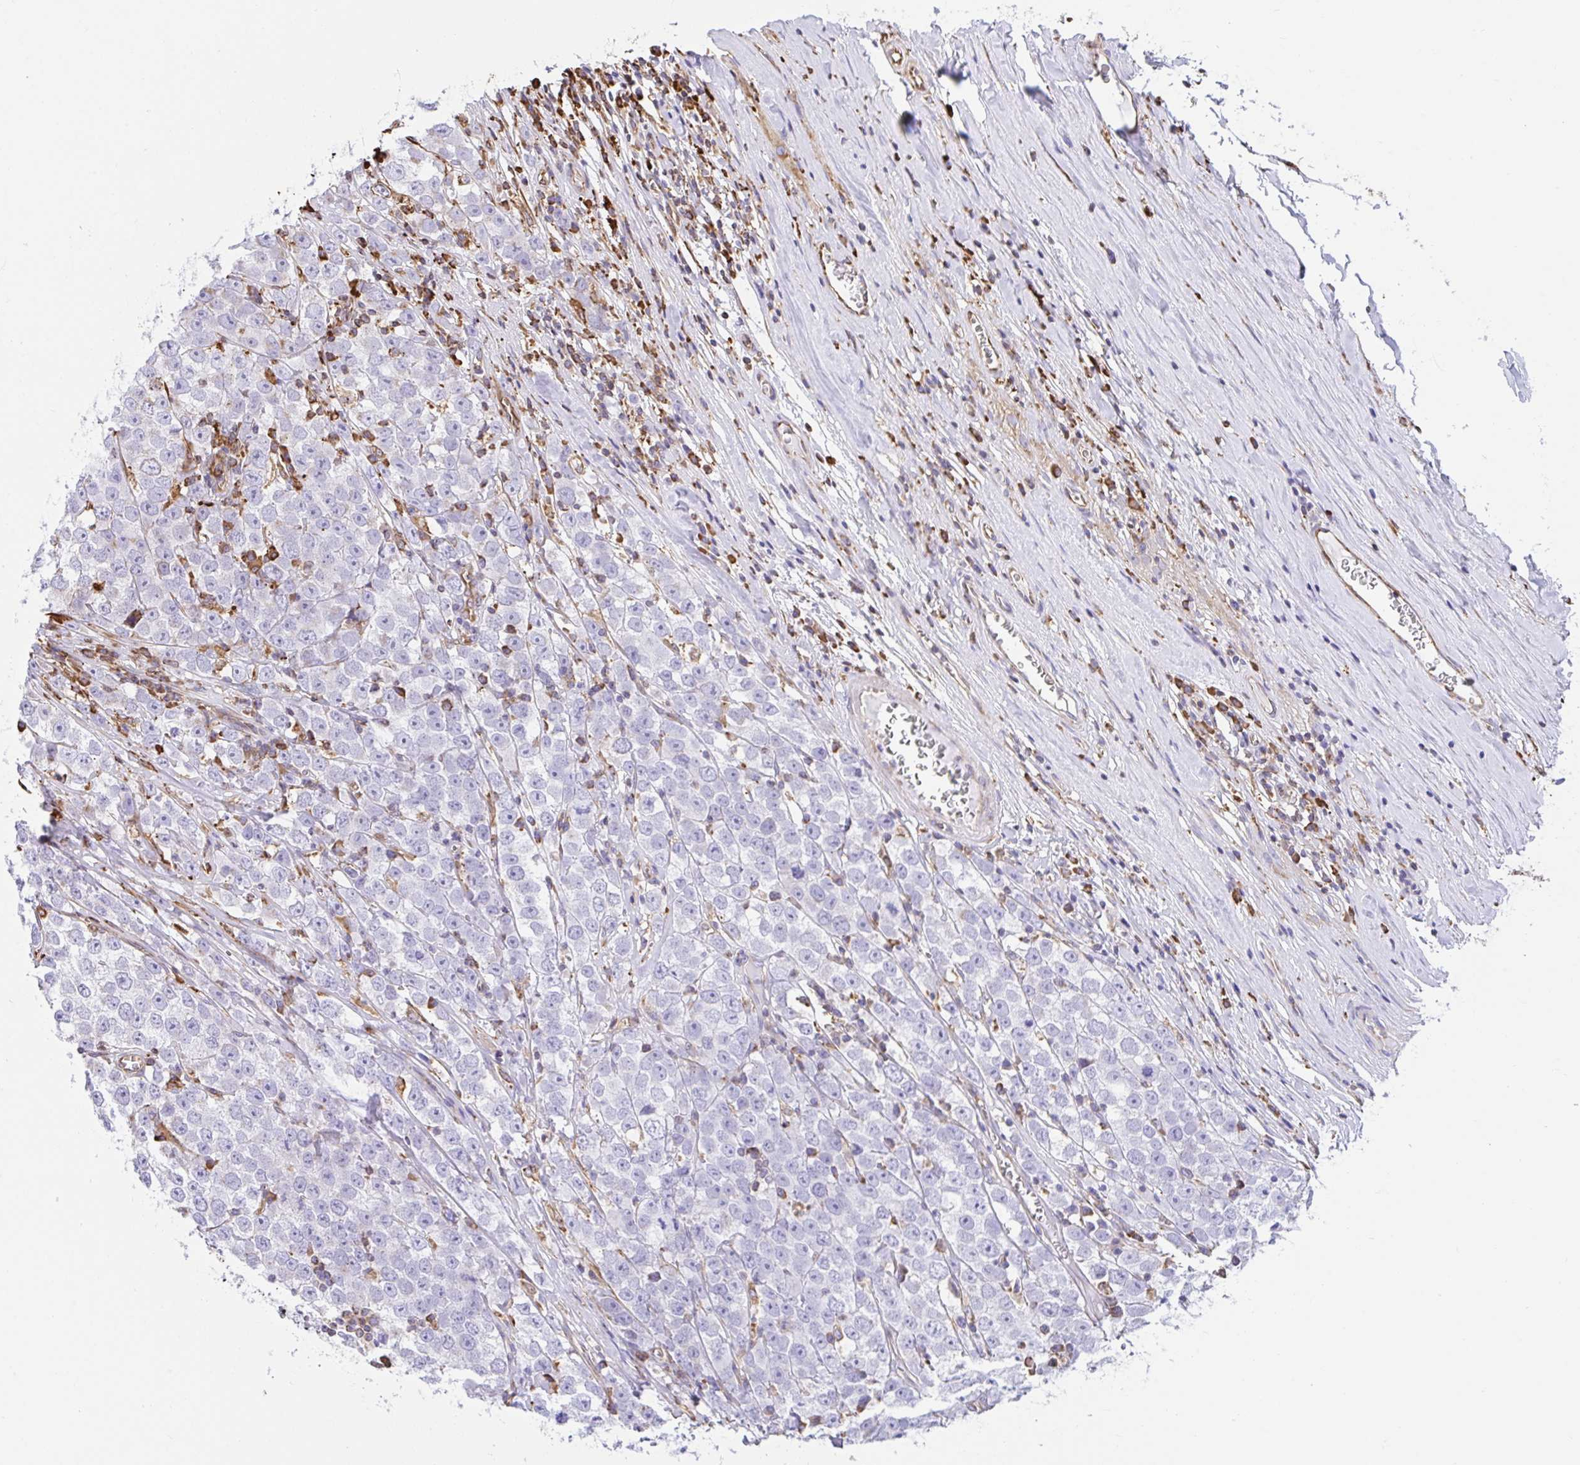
{"staining": {"intensity": "weak", "quantity": "<25%", "location": "cytoplasmic/membranous"}, "tissue": "testis cancer", "cell_type": "Tumor cells", "image_type": "cancer", "snomed": [{"axis": "morphology", "description": "Seminoma, NOS"}, {"axis": "morphology", "description": "Carcinoma, Embryonal, NOS"}, {"axis": "topography", "description": "Testis"}], "caption": "IHC micrograph of neoplastic tissue: human testis cancer stained with DAB reveals no significant protein positivity in tumor cells.", "gene": "CLGN", "patient": {"sex": "male", "age": 52}}